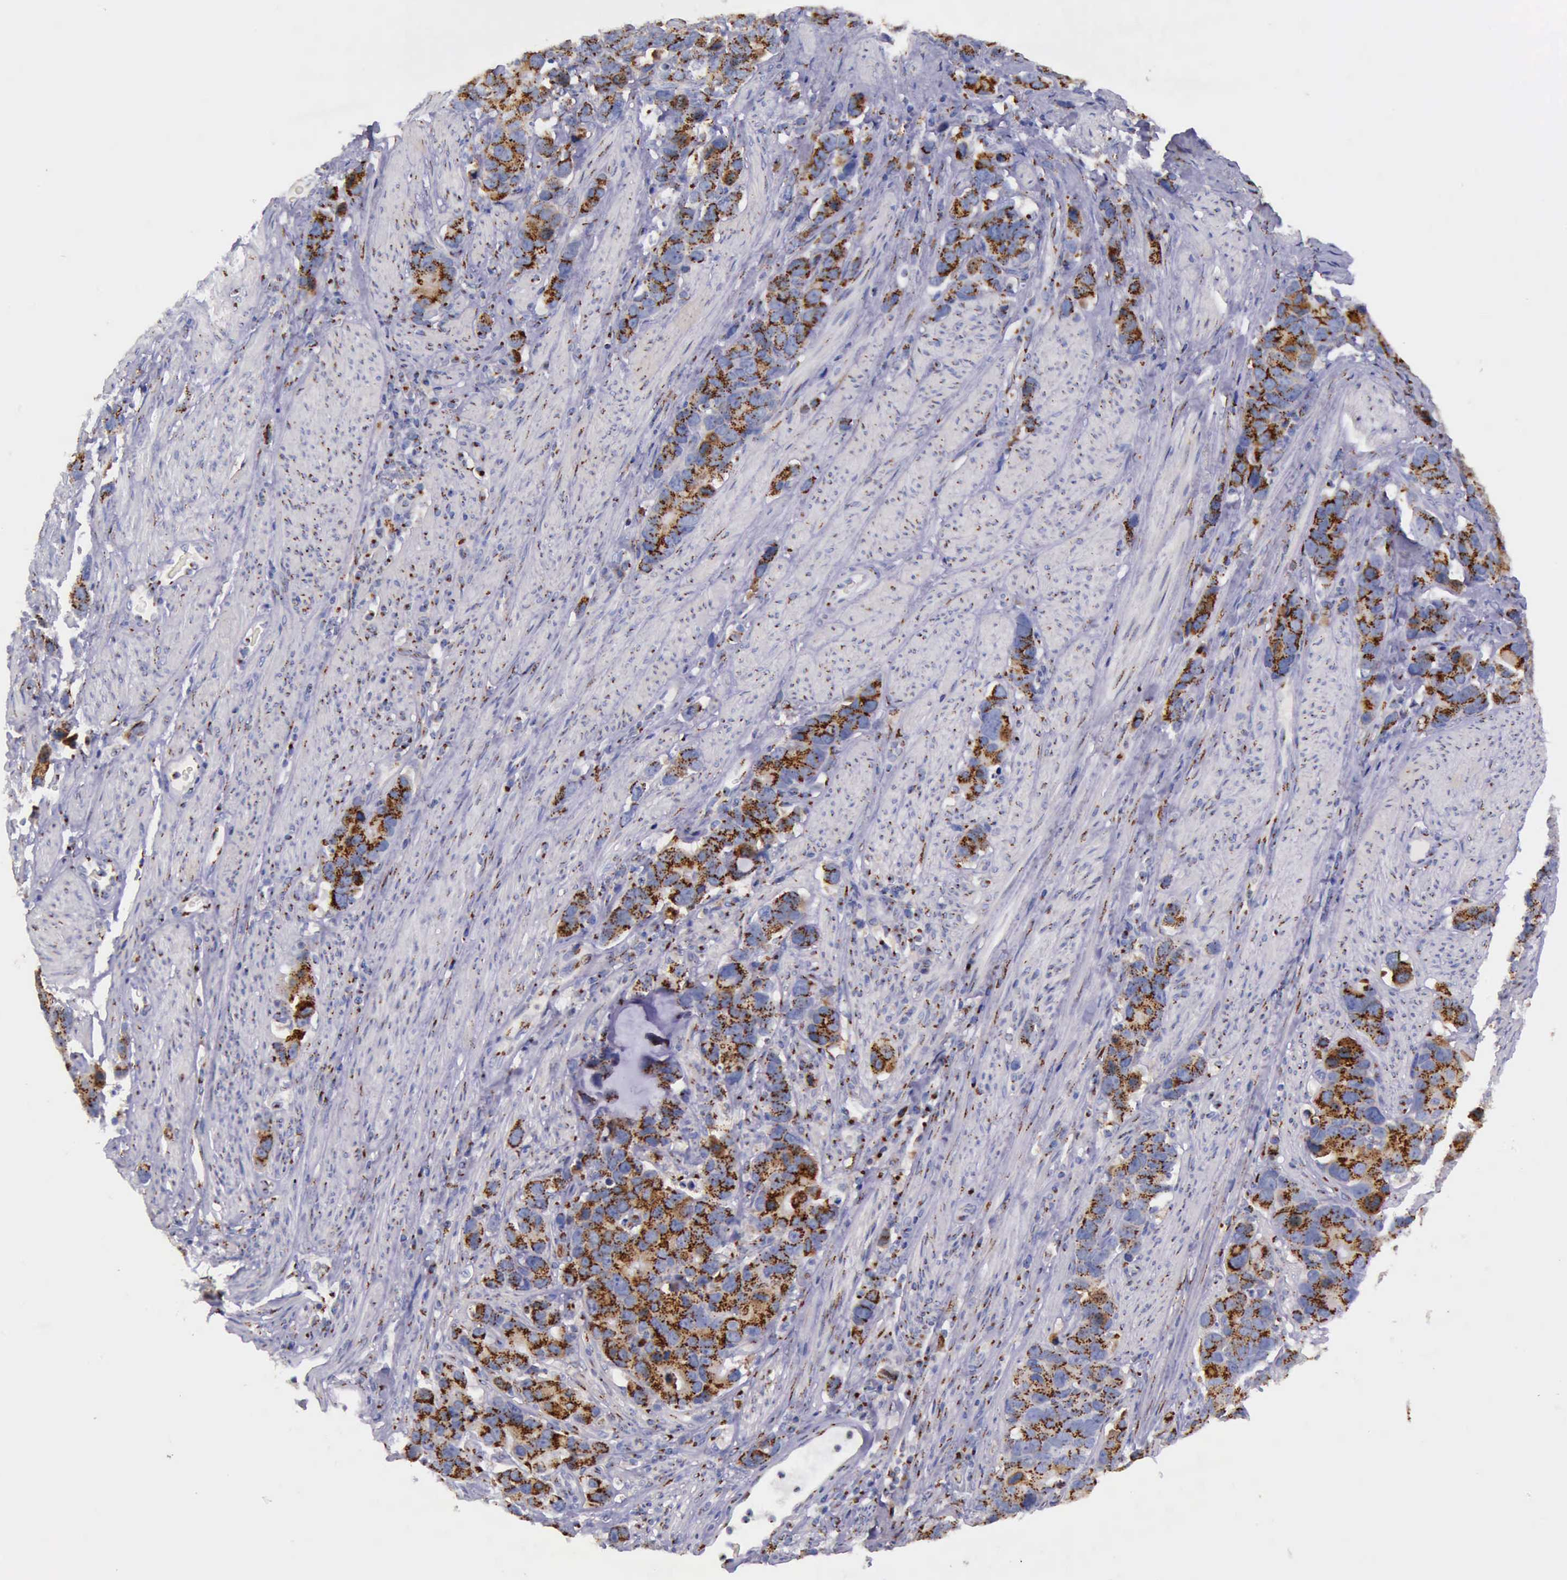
{"staining": {"intensity": "strong", "quantity": ">75%", "location": "cytoplasmic/membranous"}, "tissue": "stomach cancer", "cell_type": "Tumor cells", "image_type": "cancer", "snomed": [{"axis": "morphology", "description": "Adenocarcinoma, NOS"}, {"axis": "topography", "description": "Stomach, upper"}], "caption": "There is high levels of strong cytoplasmic/membranous staining in tumor cells of adenocarcinoma (stomach), as demonstrated by immunohistochemical staining (brown color).", "gene": "GOLGA5", "patient": {"sex": "male", "age": 71}}